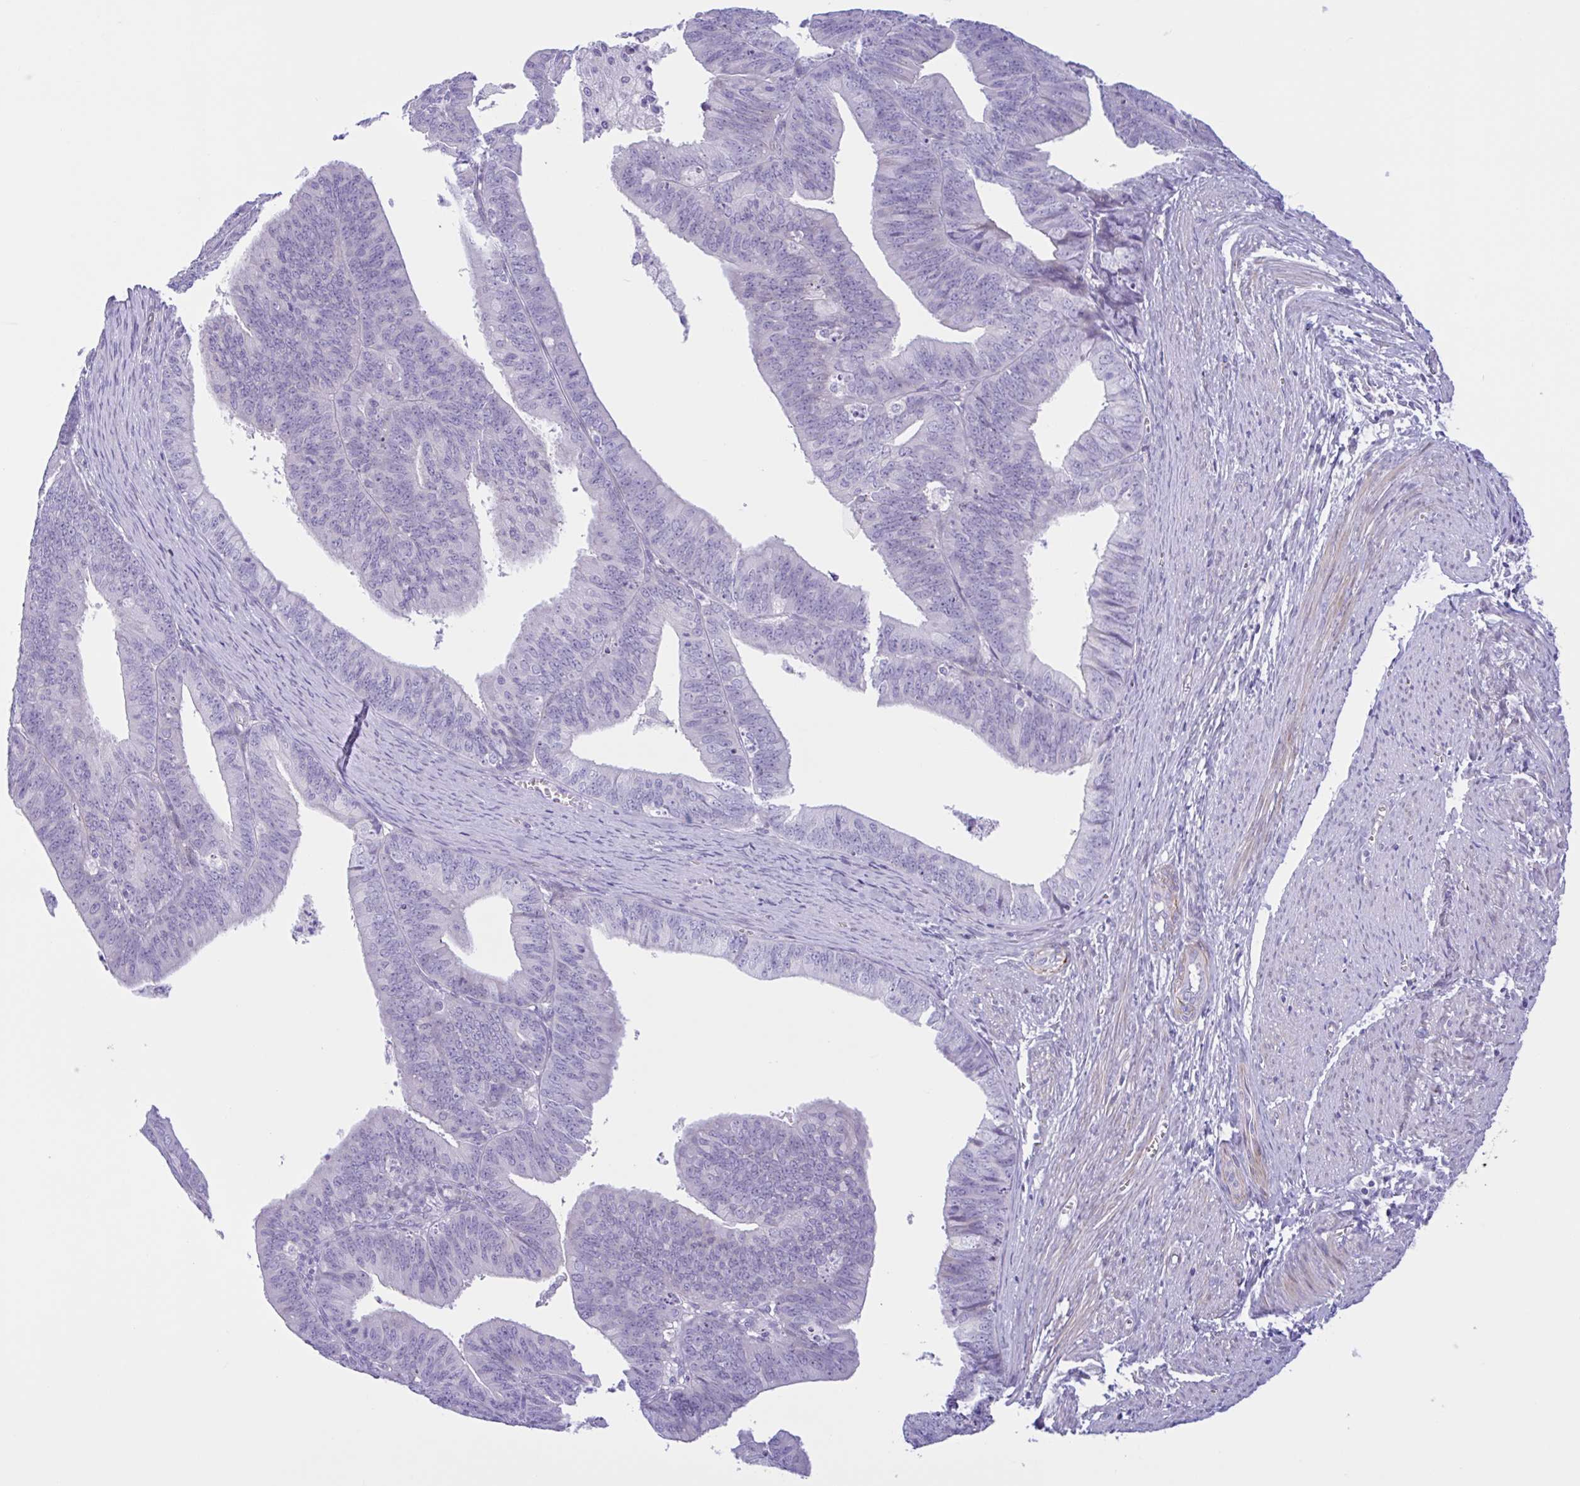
{"staining": {"intensity": "negative", "quantity": "none", "location": "none"}, "tissue": "endometrial cancer", "cell_type": "Tumor cells", "image_type": "cancer", "snomed": [{"axis": "morphology", "description": "Adenocarcinoma, NOS"}, {"axis": "topography", "description": "Endometrium"}], "caption": "An IHC histopathology image of endometrial adenocarcinoma is shown. There is no staining in tumor cells of endometrial adenocarcinoma. The staining was performed using DAB (3,3'-diaminobenzidine) to visualize the protein expression in brown, while the nuclei were stained in blue with hematoxylin (Magnification: 20x).", "gene": "AHCYL2", "patient": {"sex": "female", "age": 73}}